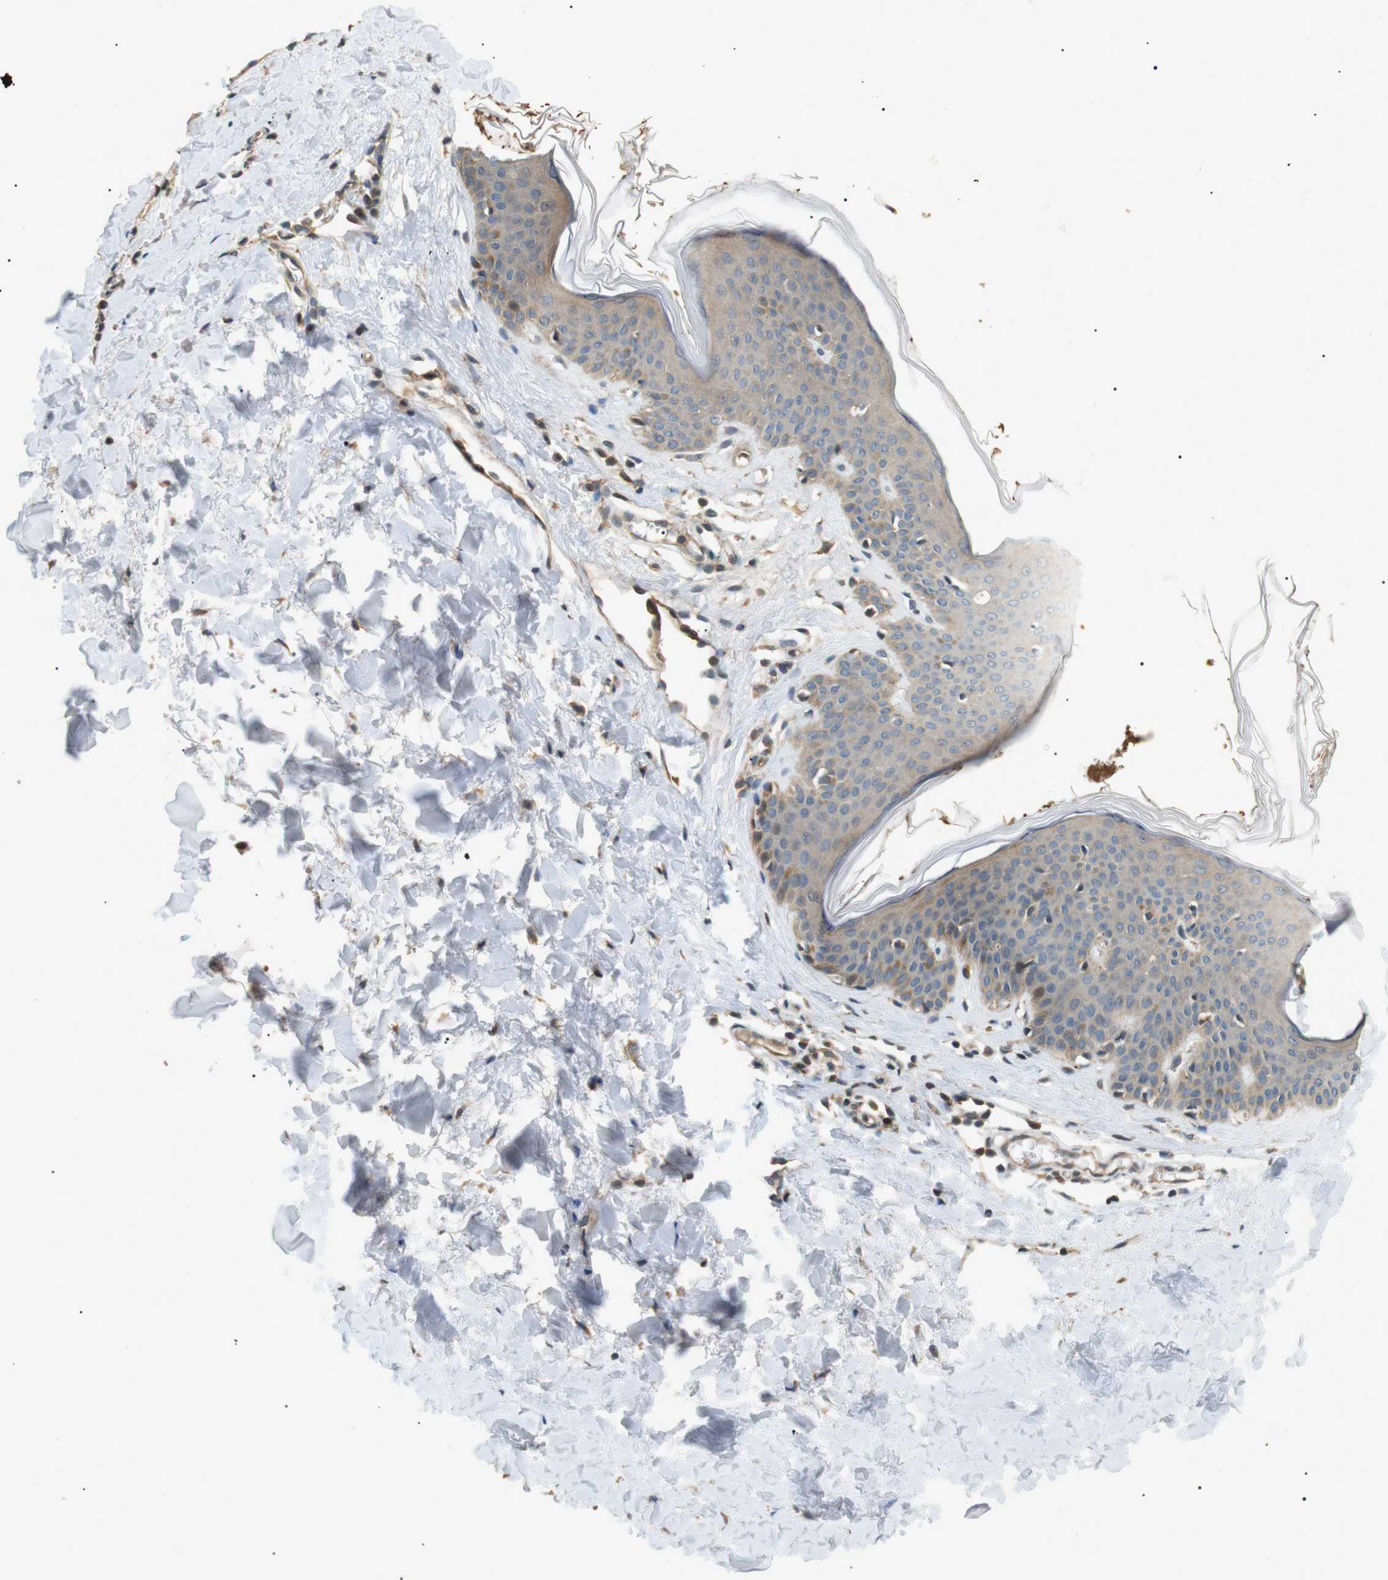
{"staining": {"intensity": "moderate", "quantity": "25%-75%", "location": "cytoplasmic/membranous"}, "tissue": "skin", "cell_type": "Fibroblasts", "image_type": "normal", "snomed": [{"axis": "morphology", "description": "Normal tissue, NOS"}, {"axis": "topography", "description": "Skin"}], "caption": "Normal skin was stained to show a protein in brown. There is medium levels of moderate cytoplasmic/membranous positivity in about 25%-75% of fibroblasts.", "gene": "HSPA13", "patient": {"sex": "female", "age": 17}}